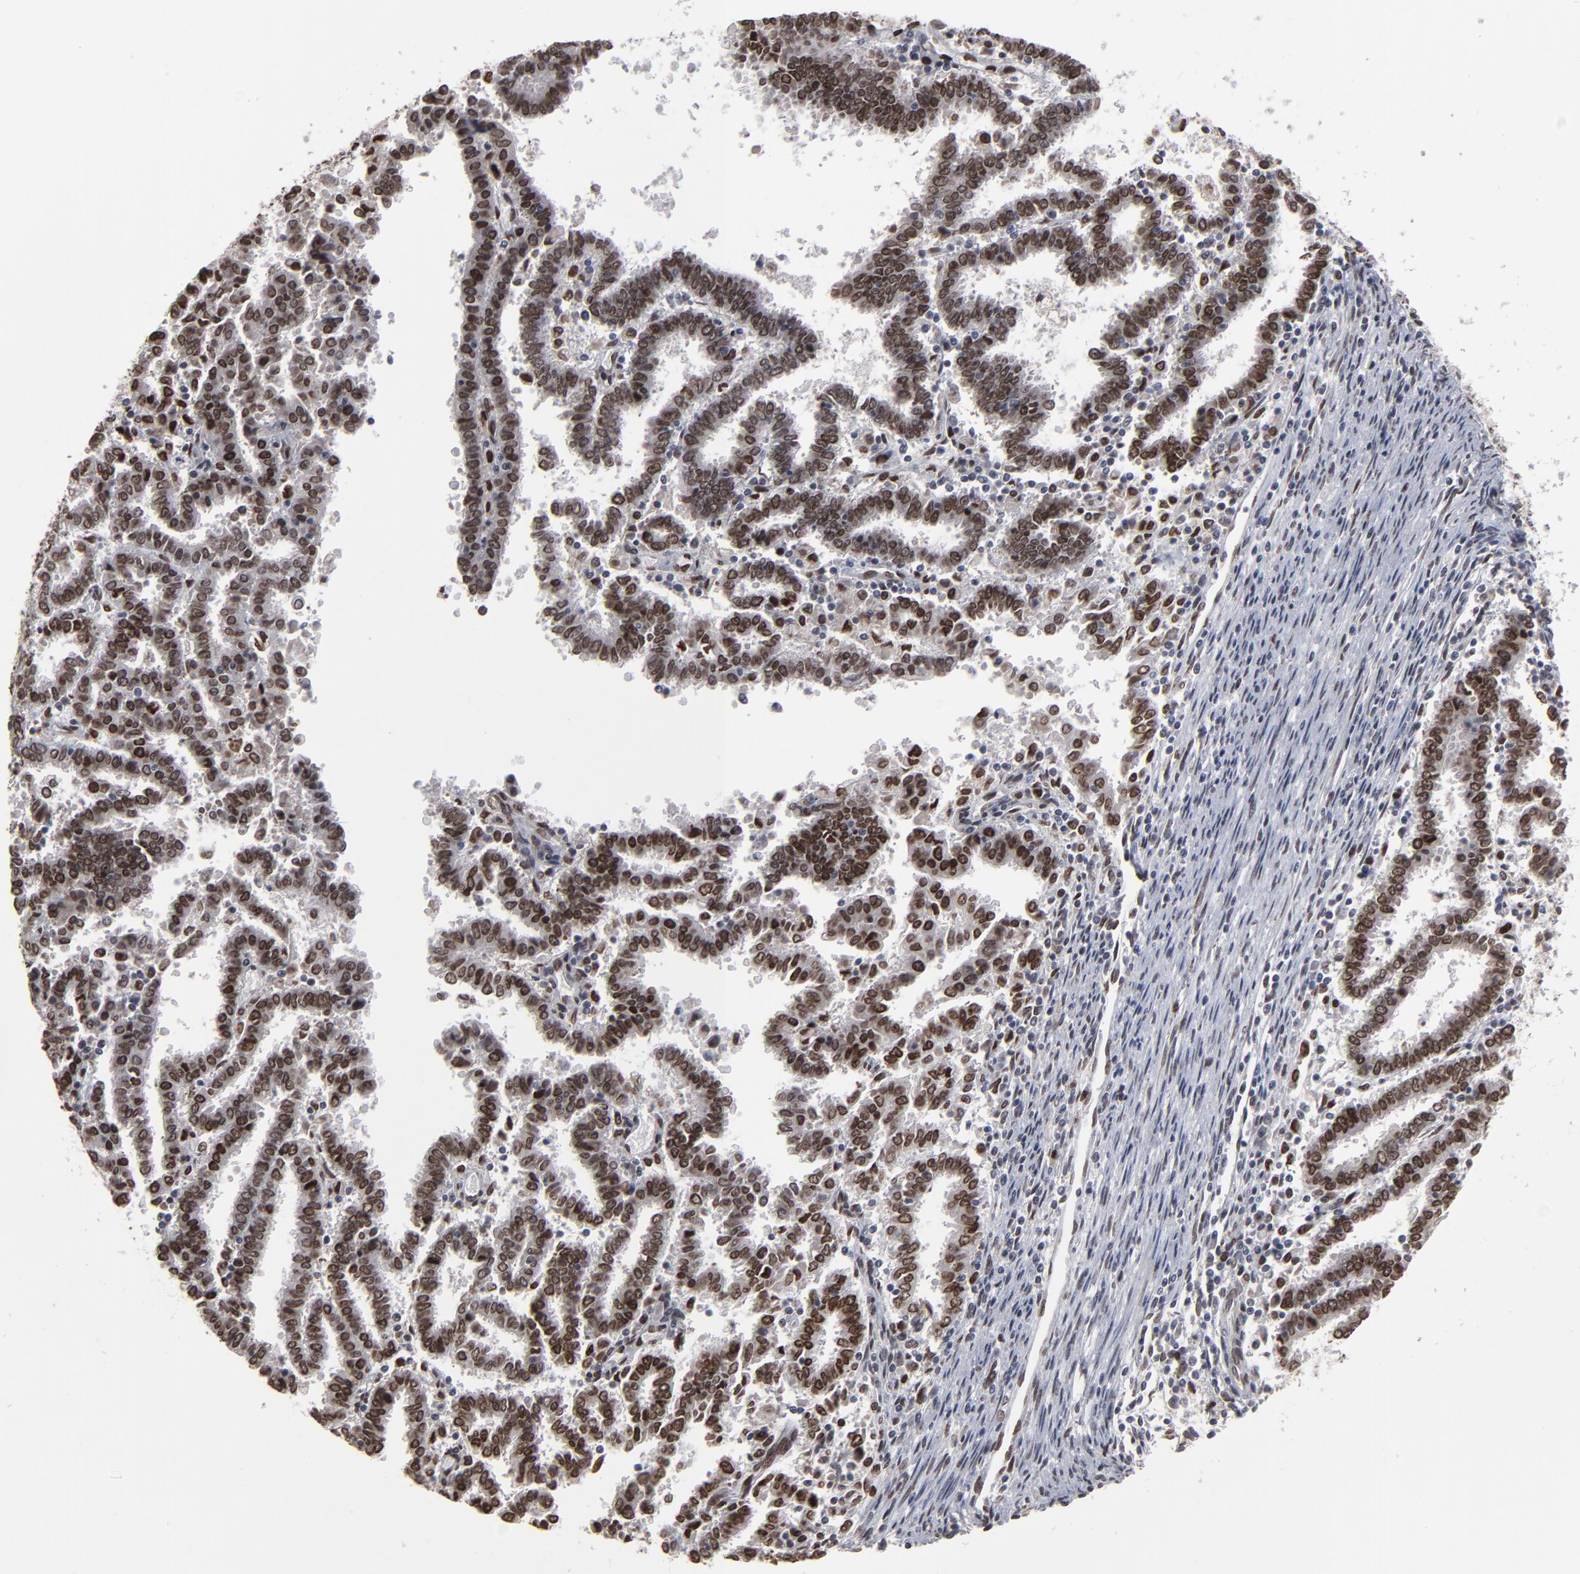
{"staining": {"intensity": "strong", "quantity": ">75%", "location": "nuclear"}, "tissue": "endometrial cancer", "cell_type": "Tumor cells", "image_type": "cancer", "snomed": [{"axis": "morphology", "description": "Adenocarcinoma, NOS"}, {"axis": "topography", "description": "Uterus"}], "caption": "Protein expression analysis of human endometrial cancer (adenocarcinoma) reveals strong nuclear expression in about >75% of tumor cells.", "gene": "BAZ1A", "patient": {"sex": "female", "age": 83}}